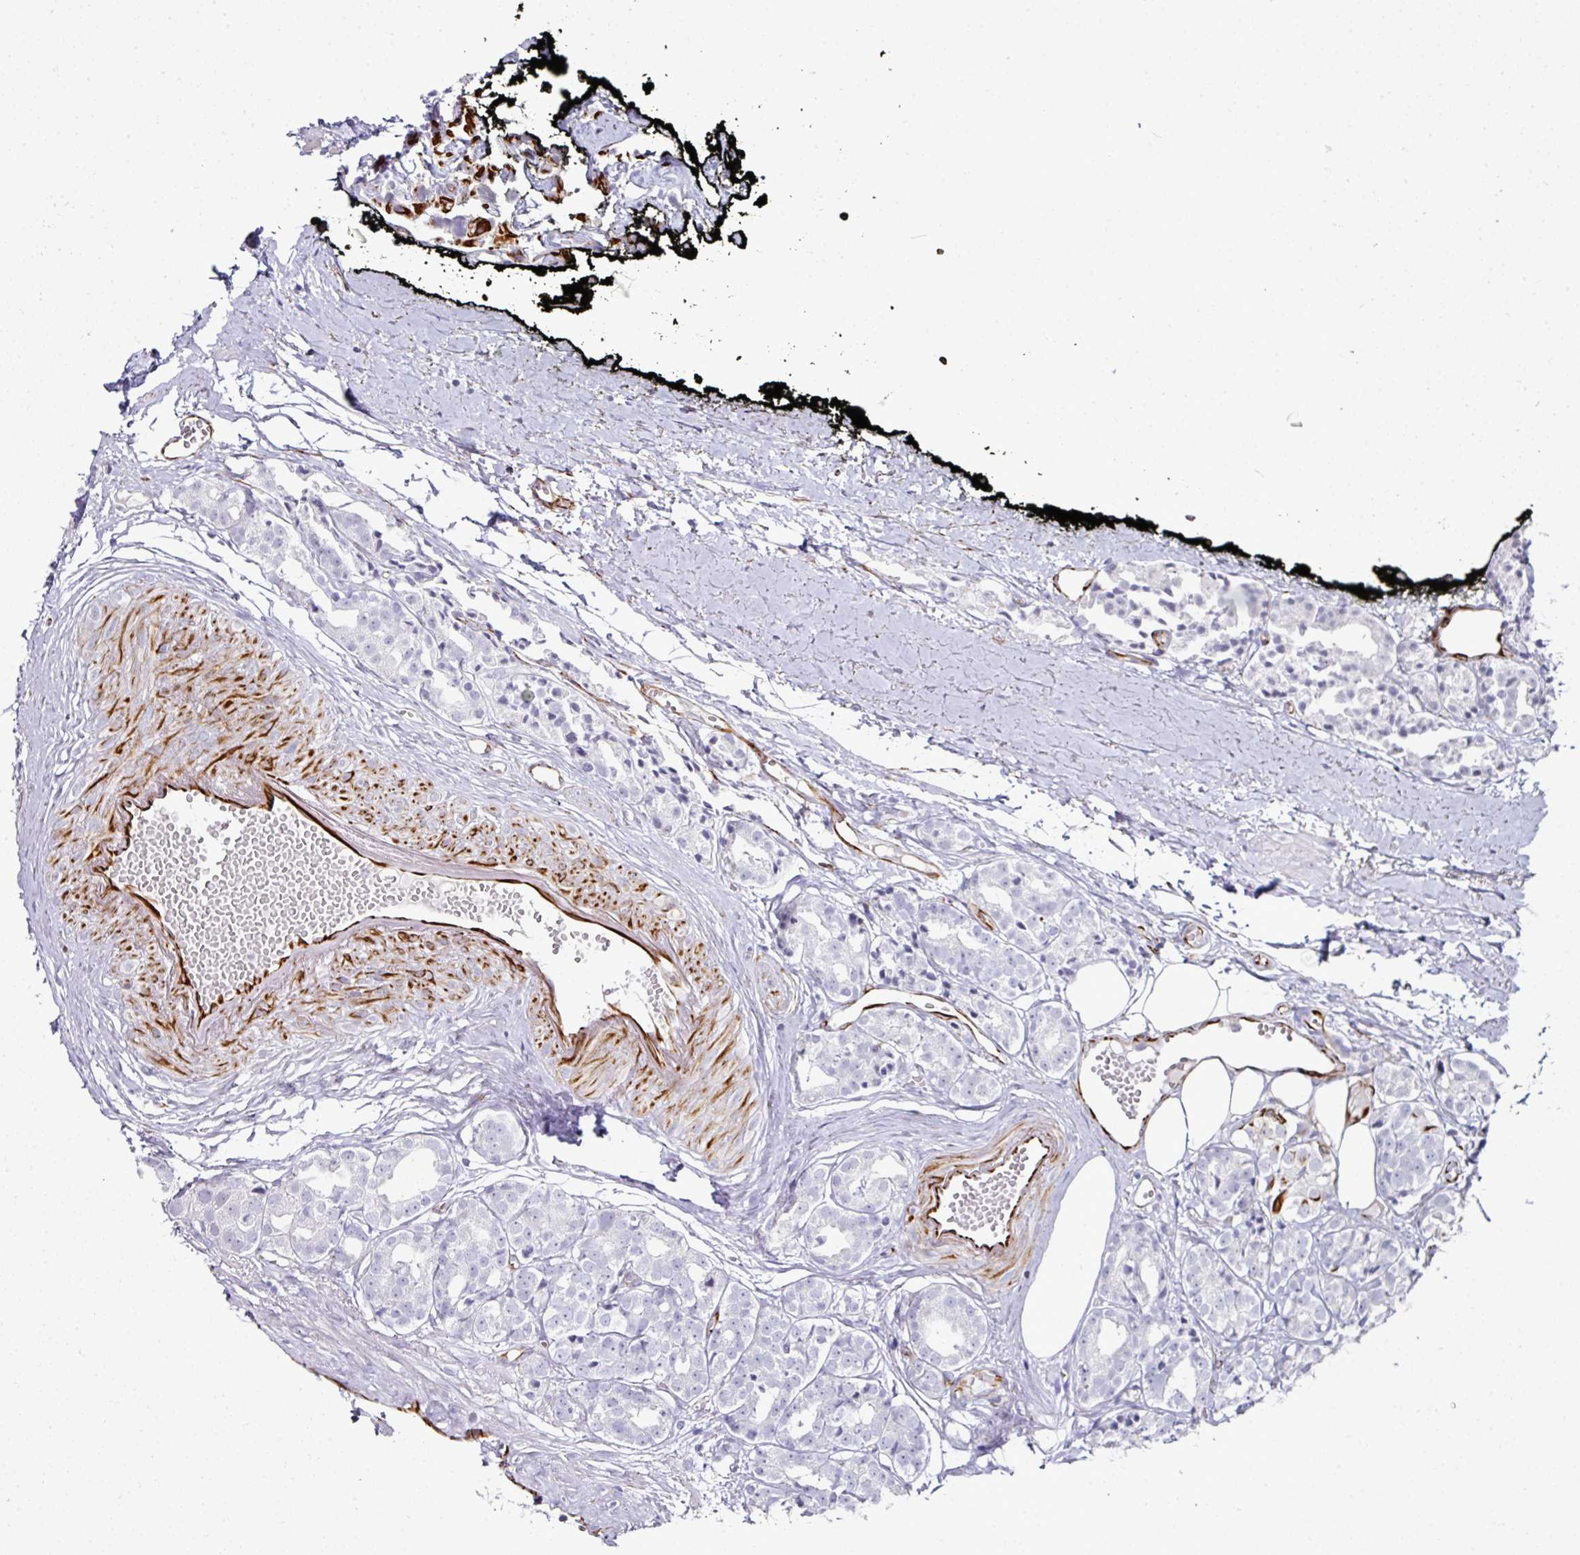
{"staining": {"intensity": "negative", "quantity": "none", "location": "none"}, "tissue": "prostate cancer", "cell_type": "Tumor cells", "image_type": "cancer", "snomed": [{"axis": "morphology", "description": "Adenocarcinoma, High grade"}, {"axis": "topography", "description": "Prostate"}], "caption": "High magnification brightfield microscopy of prostate cancer (high-grade adenocarcinoma) stained with DAB (brown) and counterstained with hematoxylin (blue): tumor cells show no significant staining.", "gene": "TMPRSS9", "patient": {"sex": "male", "age": 71}}